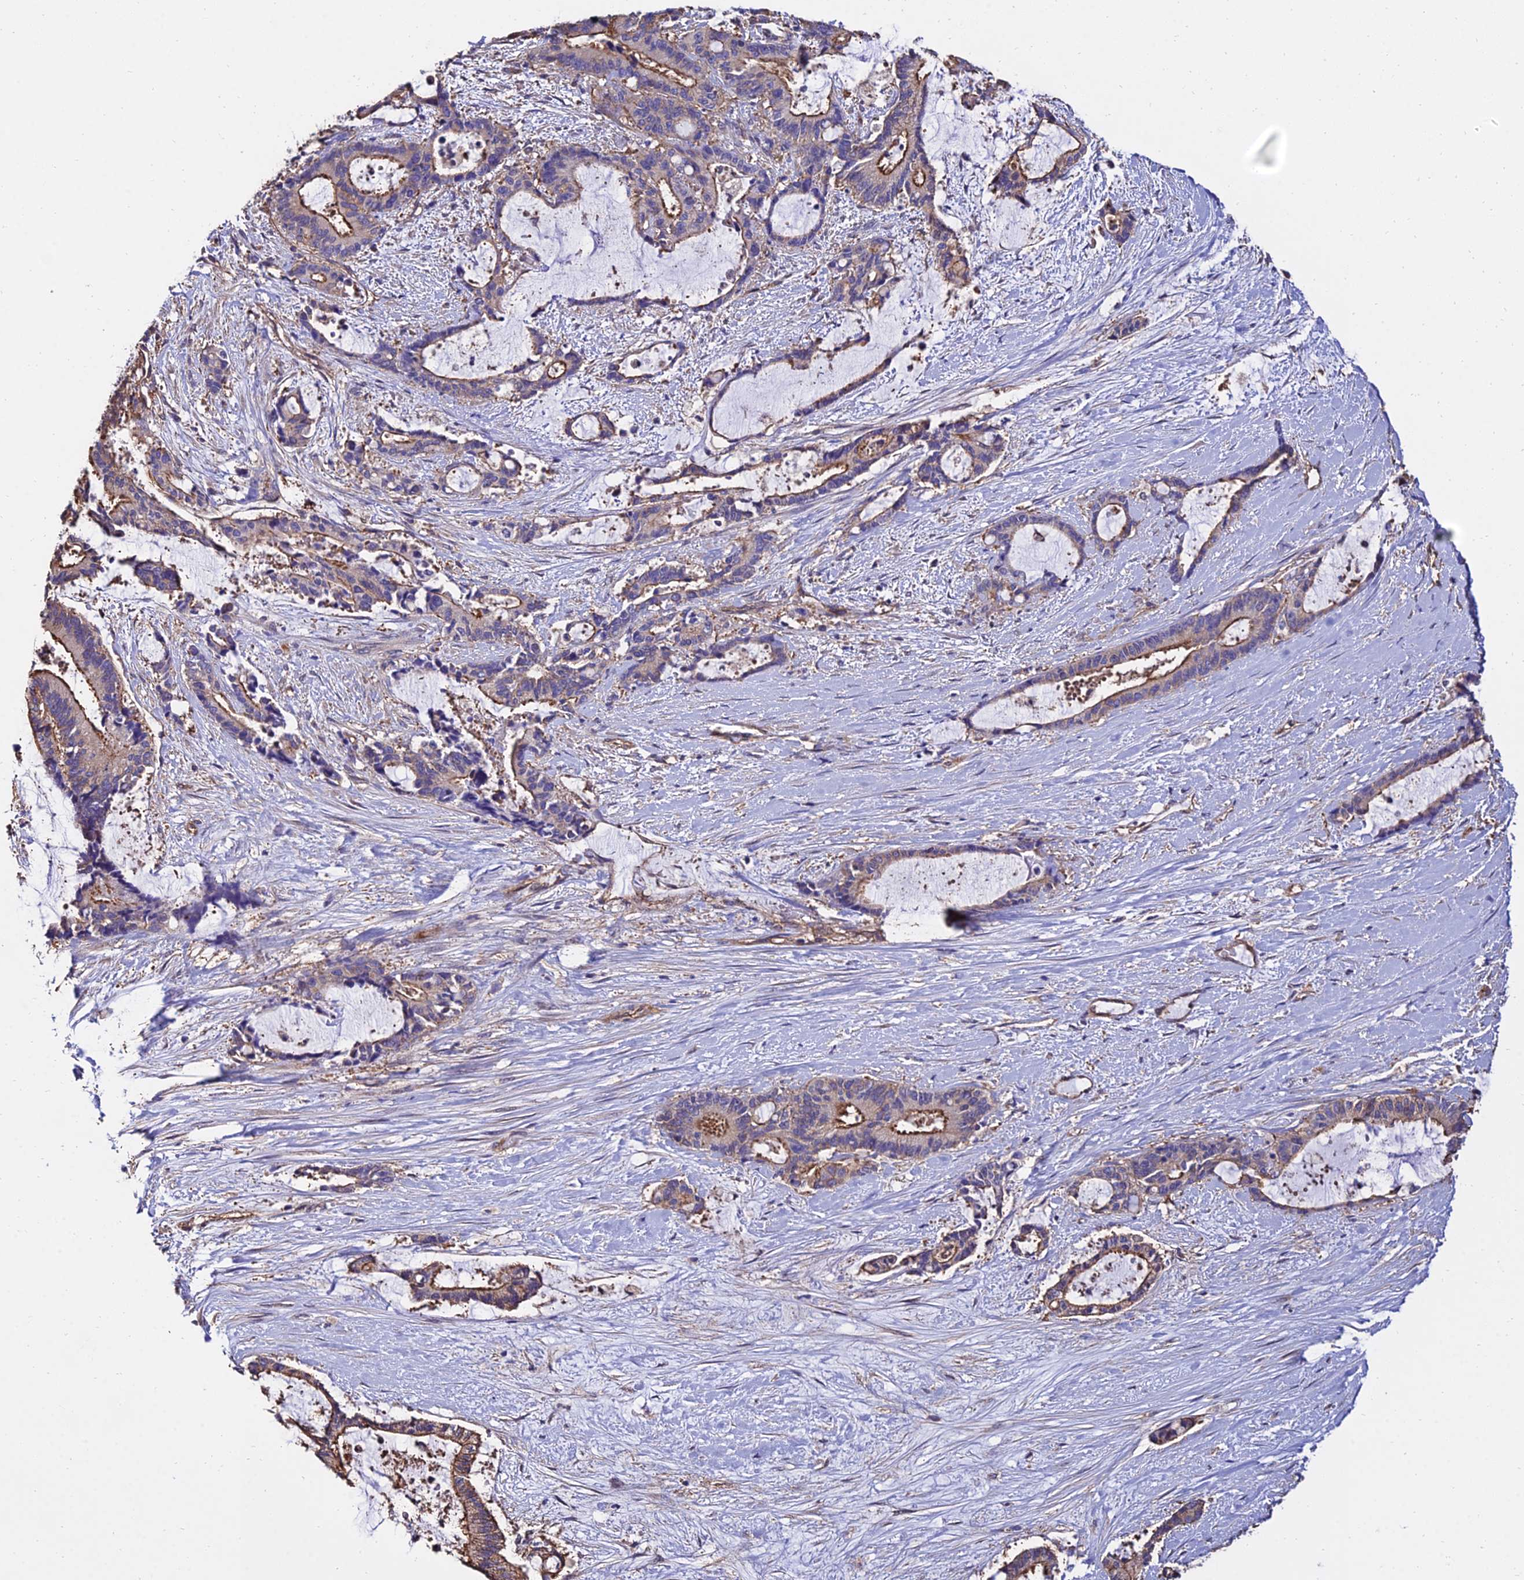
{"staining": {"intensity": "moderate", "quantity": "25%-75%", "location": "cytoplasmic/membranous"}, "tissue": "liver cancer", "cell_type": "Tumor cells", "image_type": "cancer", "snomed": [{"axis": "morphology", "description": "Normal tissue, NOS"}, {"axis": "morphology", "description": "Cholangiocarcinoma"}, {"axis": "topography", "description": "Liver"}, {"axis": "topography", "description": "Peripheral nerve tissue"}], "caption": "Protein staining of liver cancer tissue exhibits moderate cytoplasmic/membranous staining in approximately 25%-75% of tumor cells.", "gene": "CALM2", "patient": {"sex": "female", "age": 73}}